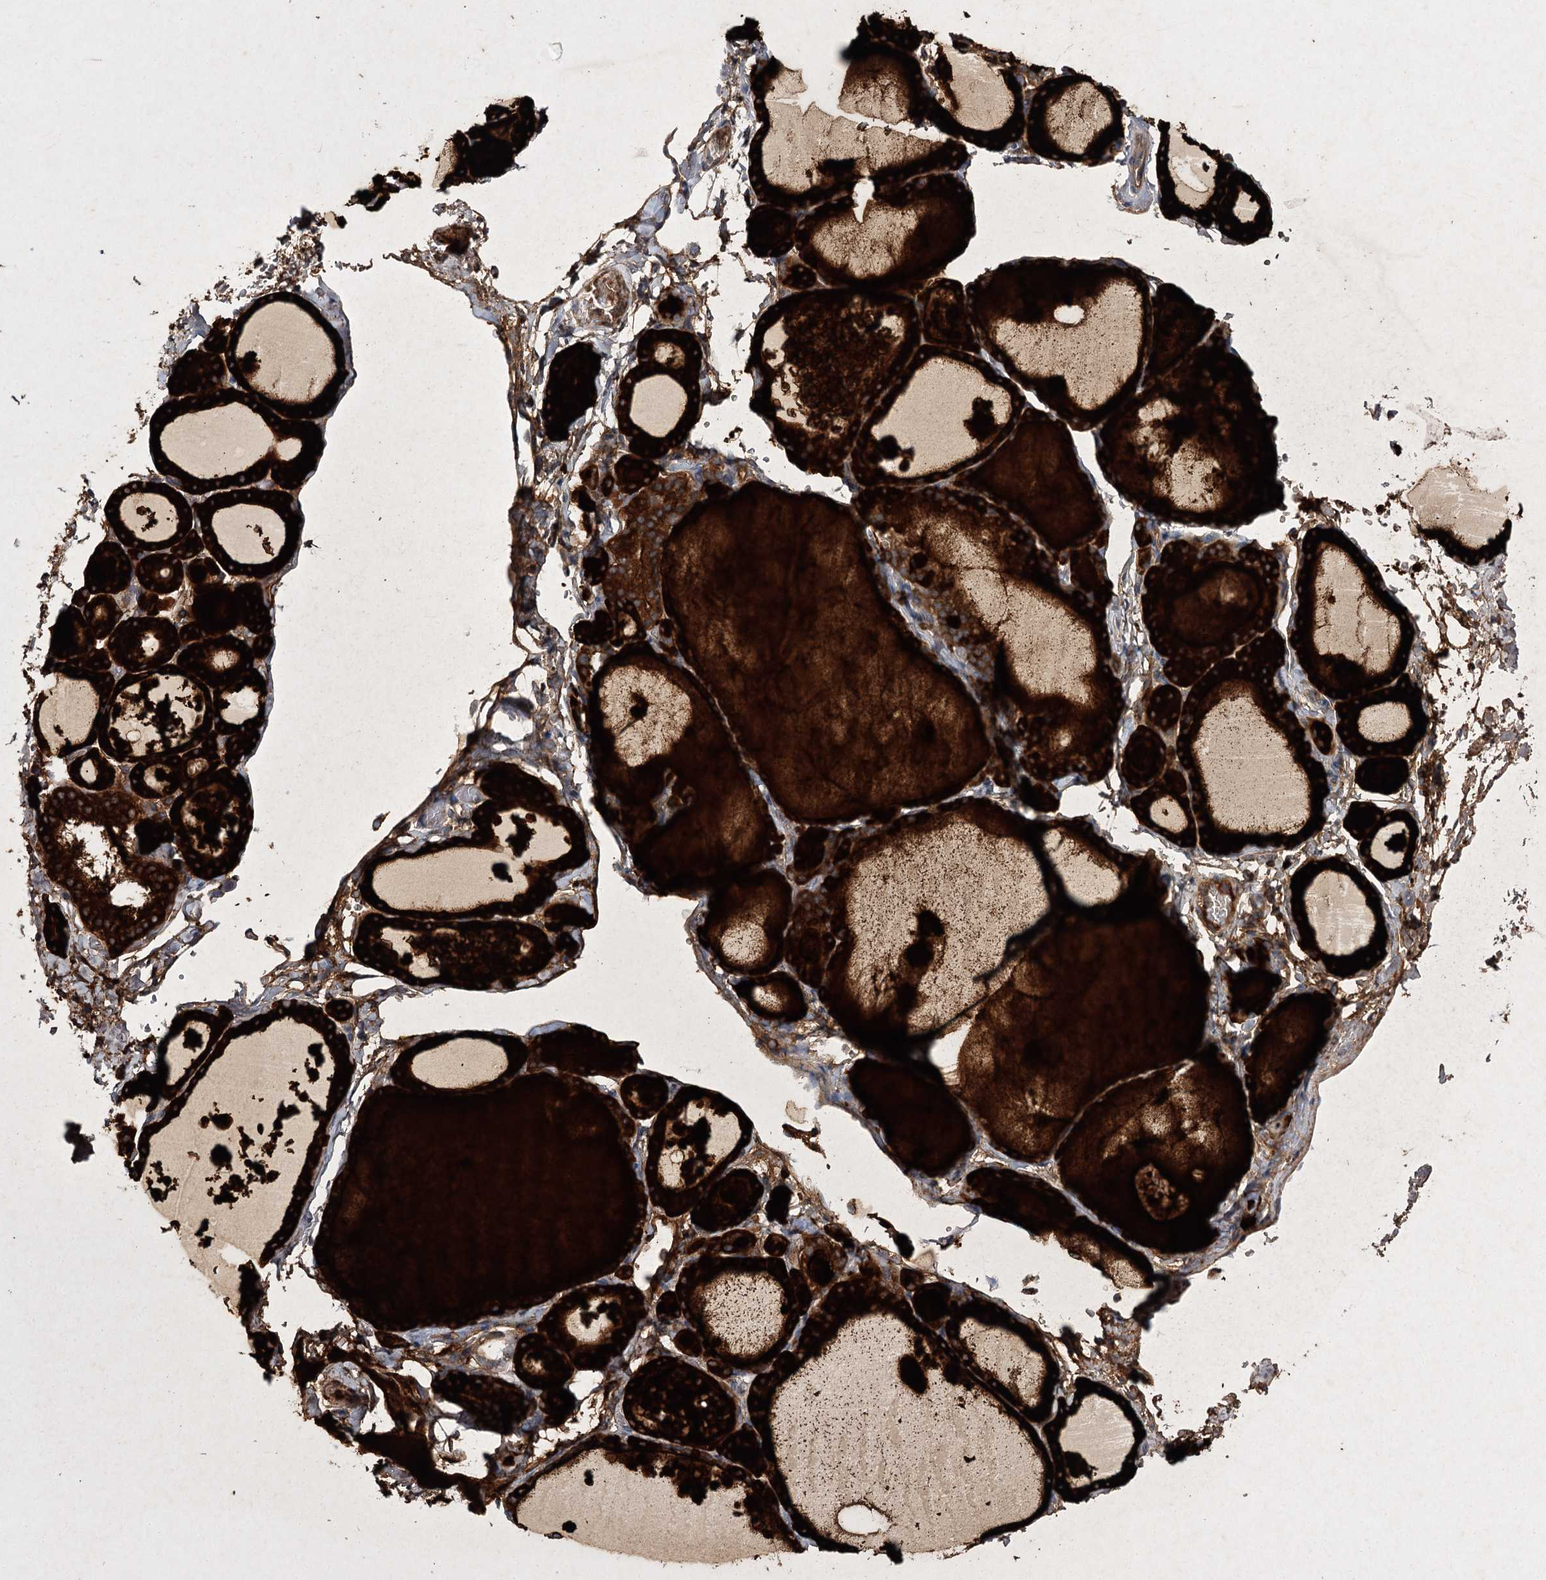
{"staining": {"intensity": "strong", "quantity": ">75%", "location": "cytoplasmic/membranous"}, "tissue": "thyroid gland", "cell_type": "Glandular cells", "image_type": "normal", "snomed": [{"axis": "morphology", "description": "Normal tissue, NOS"}, {"axis": "topography", "description": "Thyroid gland"}], "caption": "Immunohistochemical staining of benign thyroid gland exhibits high levels of strong cytoplasmic/membranous positivity in about >75% of glandular cells.", "gene": "BCR", "patient": {"sex": "male", "age": 56}}